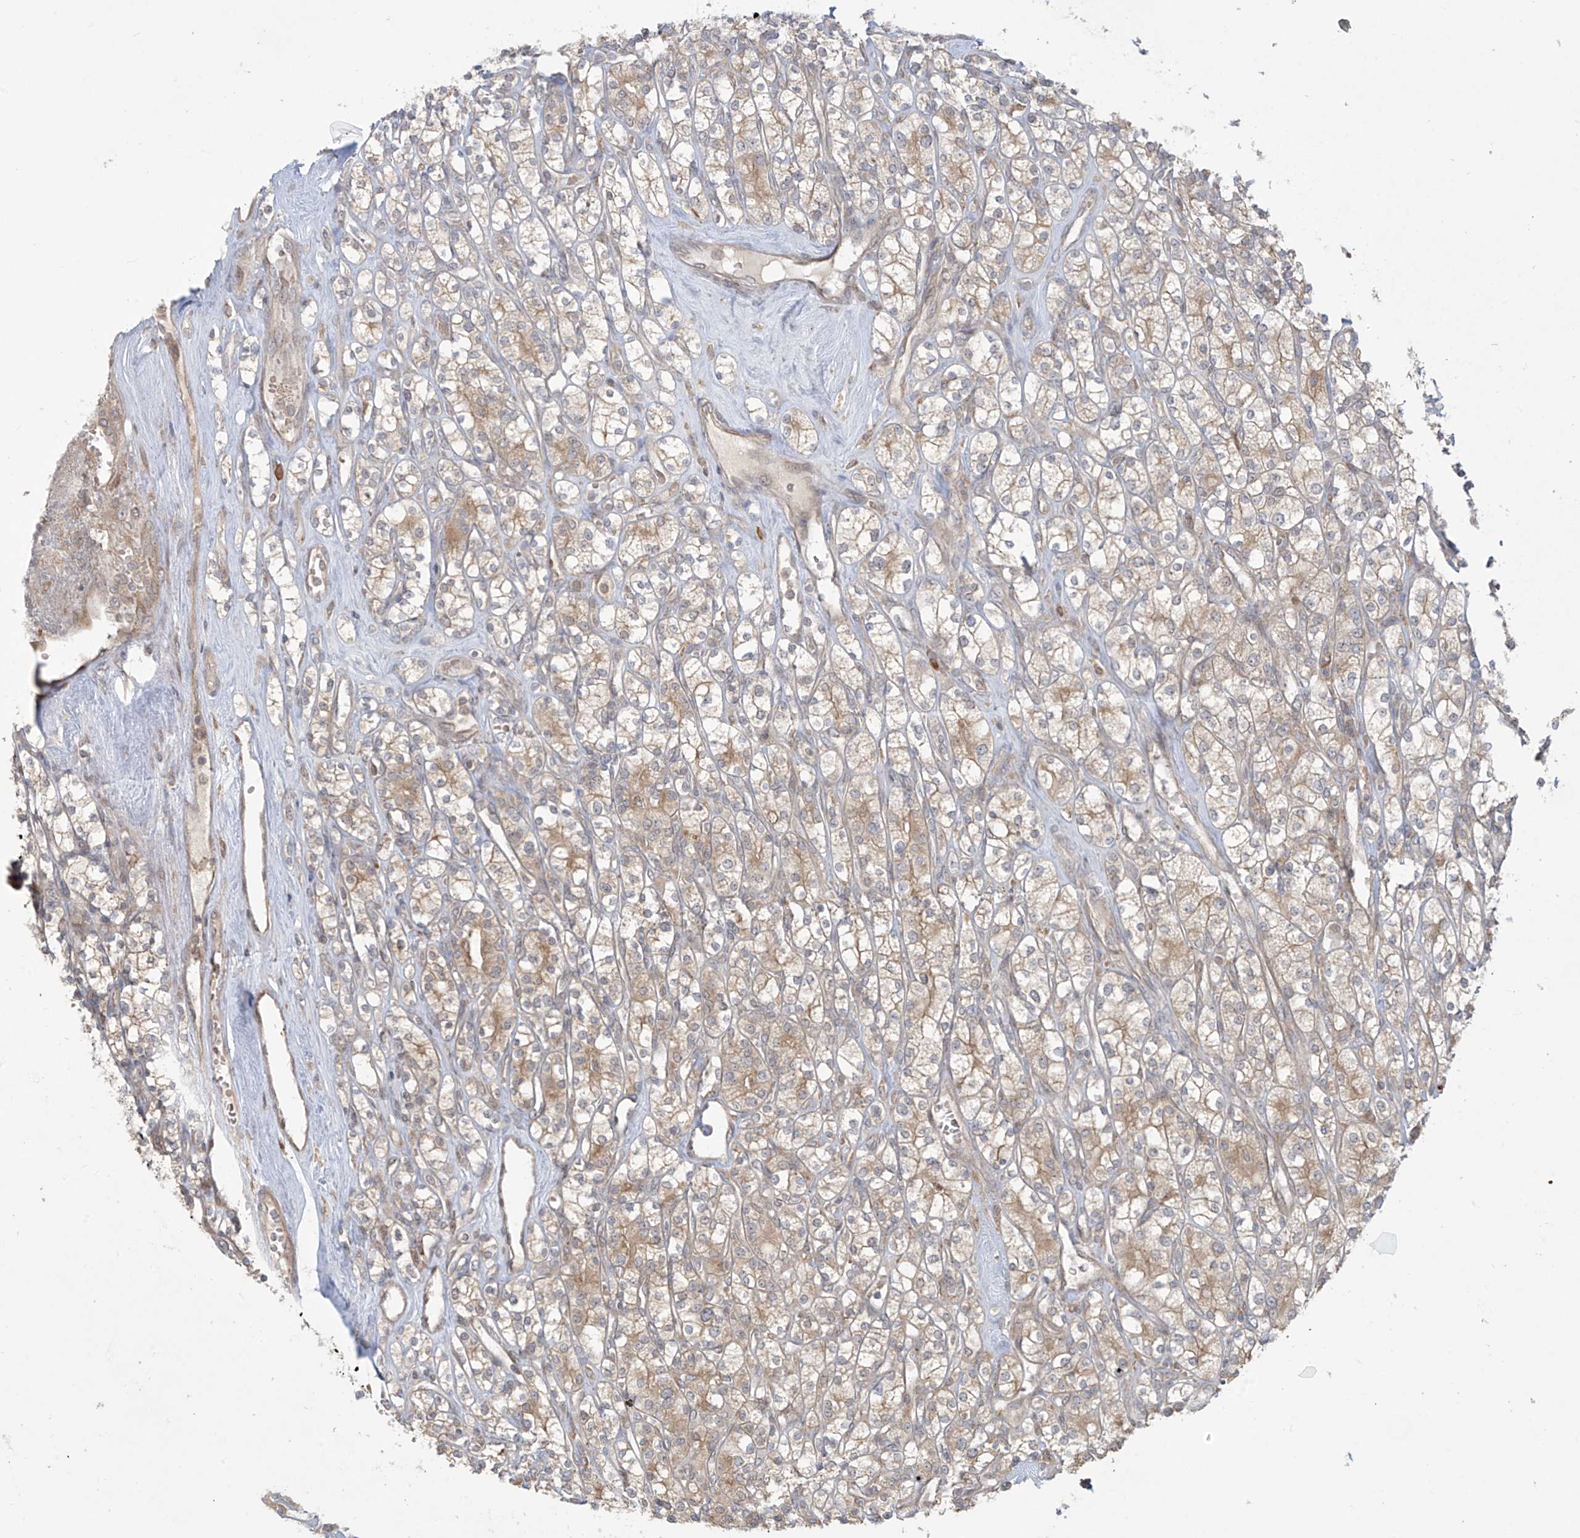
{"staining": {"intensity": "moderate", "quantity": "<25%", "location": "cytoplasmic/membranous"}, "tissue": "renal cancer", "cell_type": "Tumor cells", "image_type": "cancer", "snomed": [{"axis": "morphology", "description": "Adenocarcinoma, NOS"}, {"axis": "topography", "description": "Kidney"}], "caption": "DAB (3,3'-diaminobenzidine) immunohistochemical staining of human adenocarcinoma (renal) demonstrates moderate cytoplasmic/membranous protein expression in about <25% of tumor cells. The protein is stained brown, and the nuclei are stained in blue (DAB IHC with brightfield microscopy, high magnification).", "gene": "PPAT", "patient": {"sex": "male", "age": 77}}